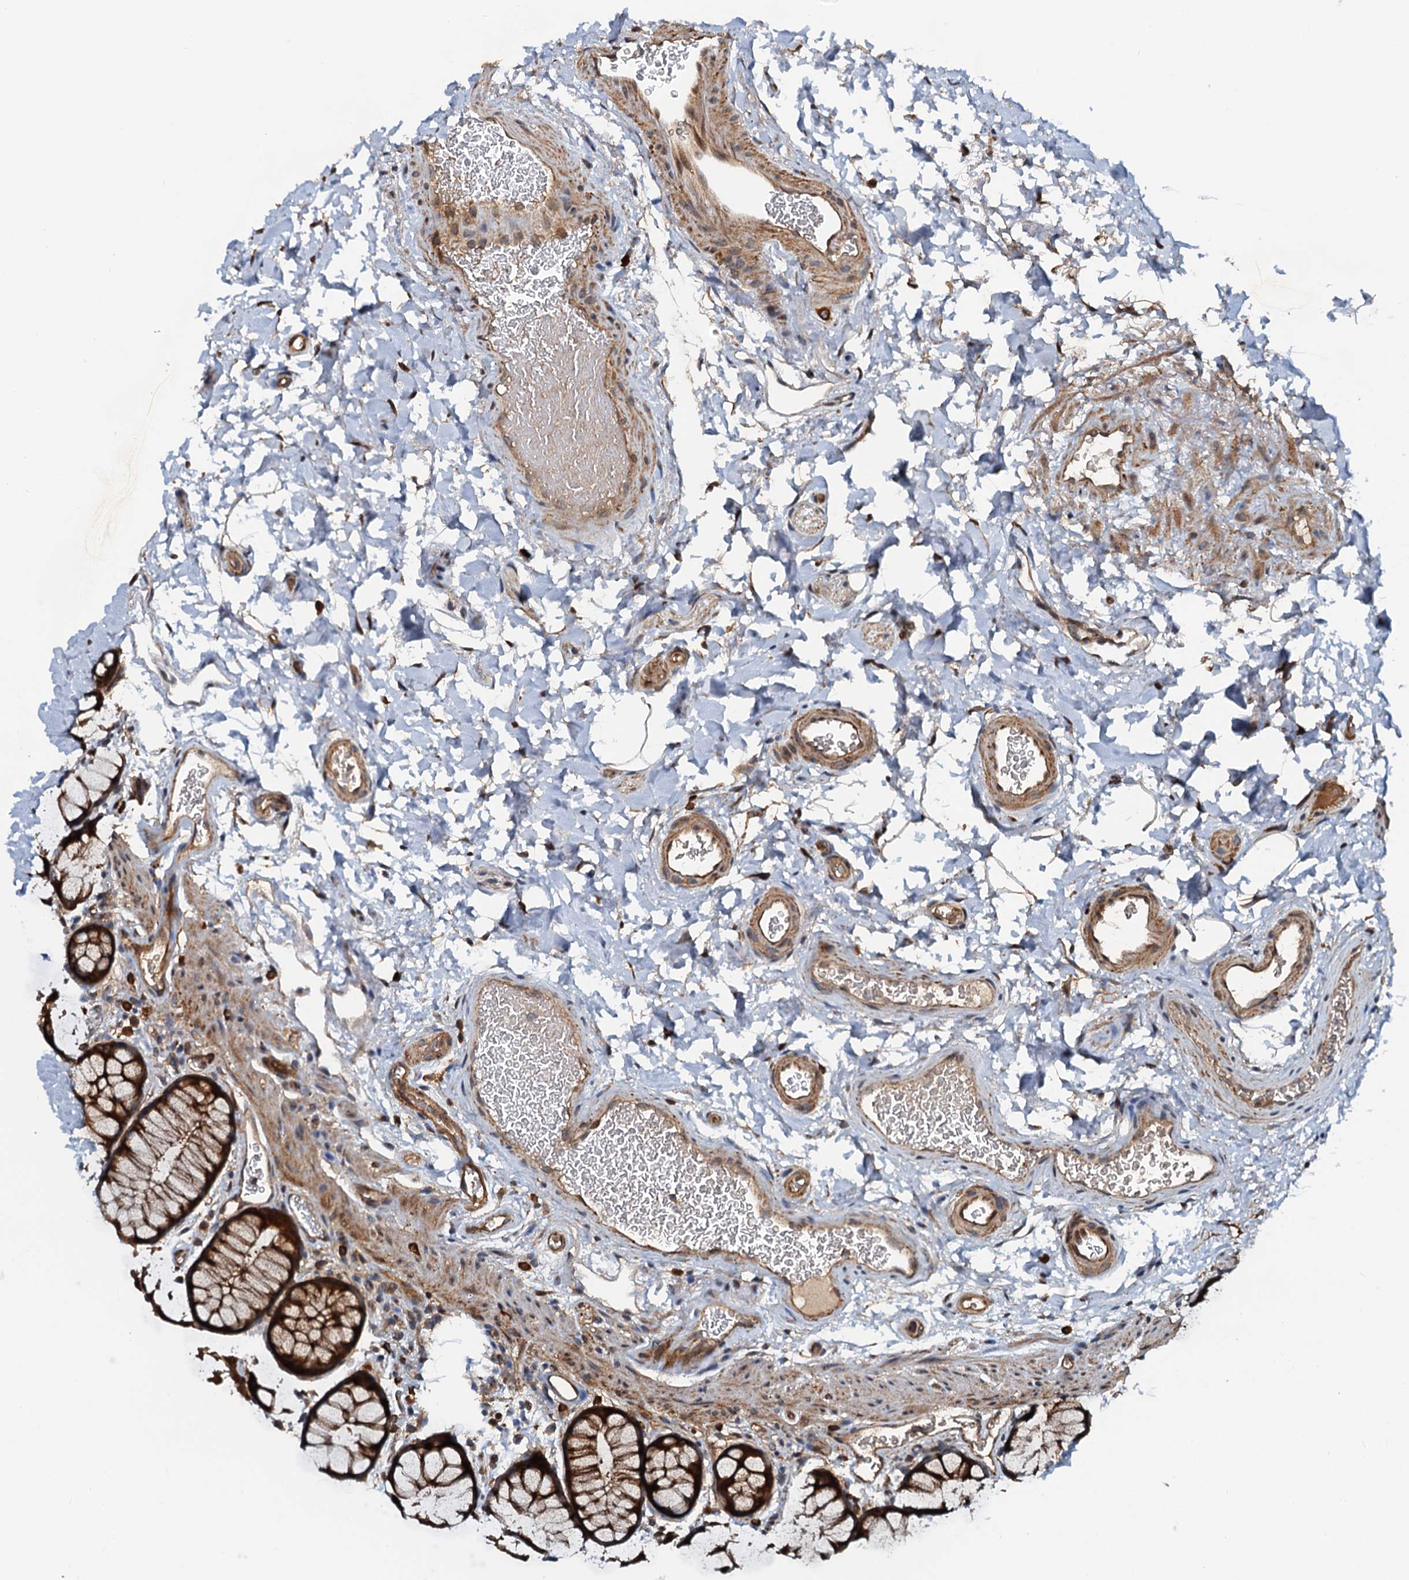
{"staining": {"intensity": "moderate", "quantity": ">75%", "location": "cytoplasmic/membranous"}, "tissue": "colon", "cell_type": "Endothelial cells", "image_type": "normal", "snomed": [{"axis": "morphology", "description": "Normal tissue, NOS"}, {"axis": "topography", "description": "Colon"}], "caption": "Immunohistochemistry (DAB) staining of benign colon reveals moderate cytoplasmic/membranous protein staining in approximately >75% of endothelial cells.", "gene": "AAGAB", "patient": {"sex": "female", "age": 82}}